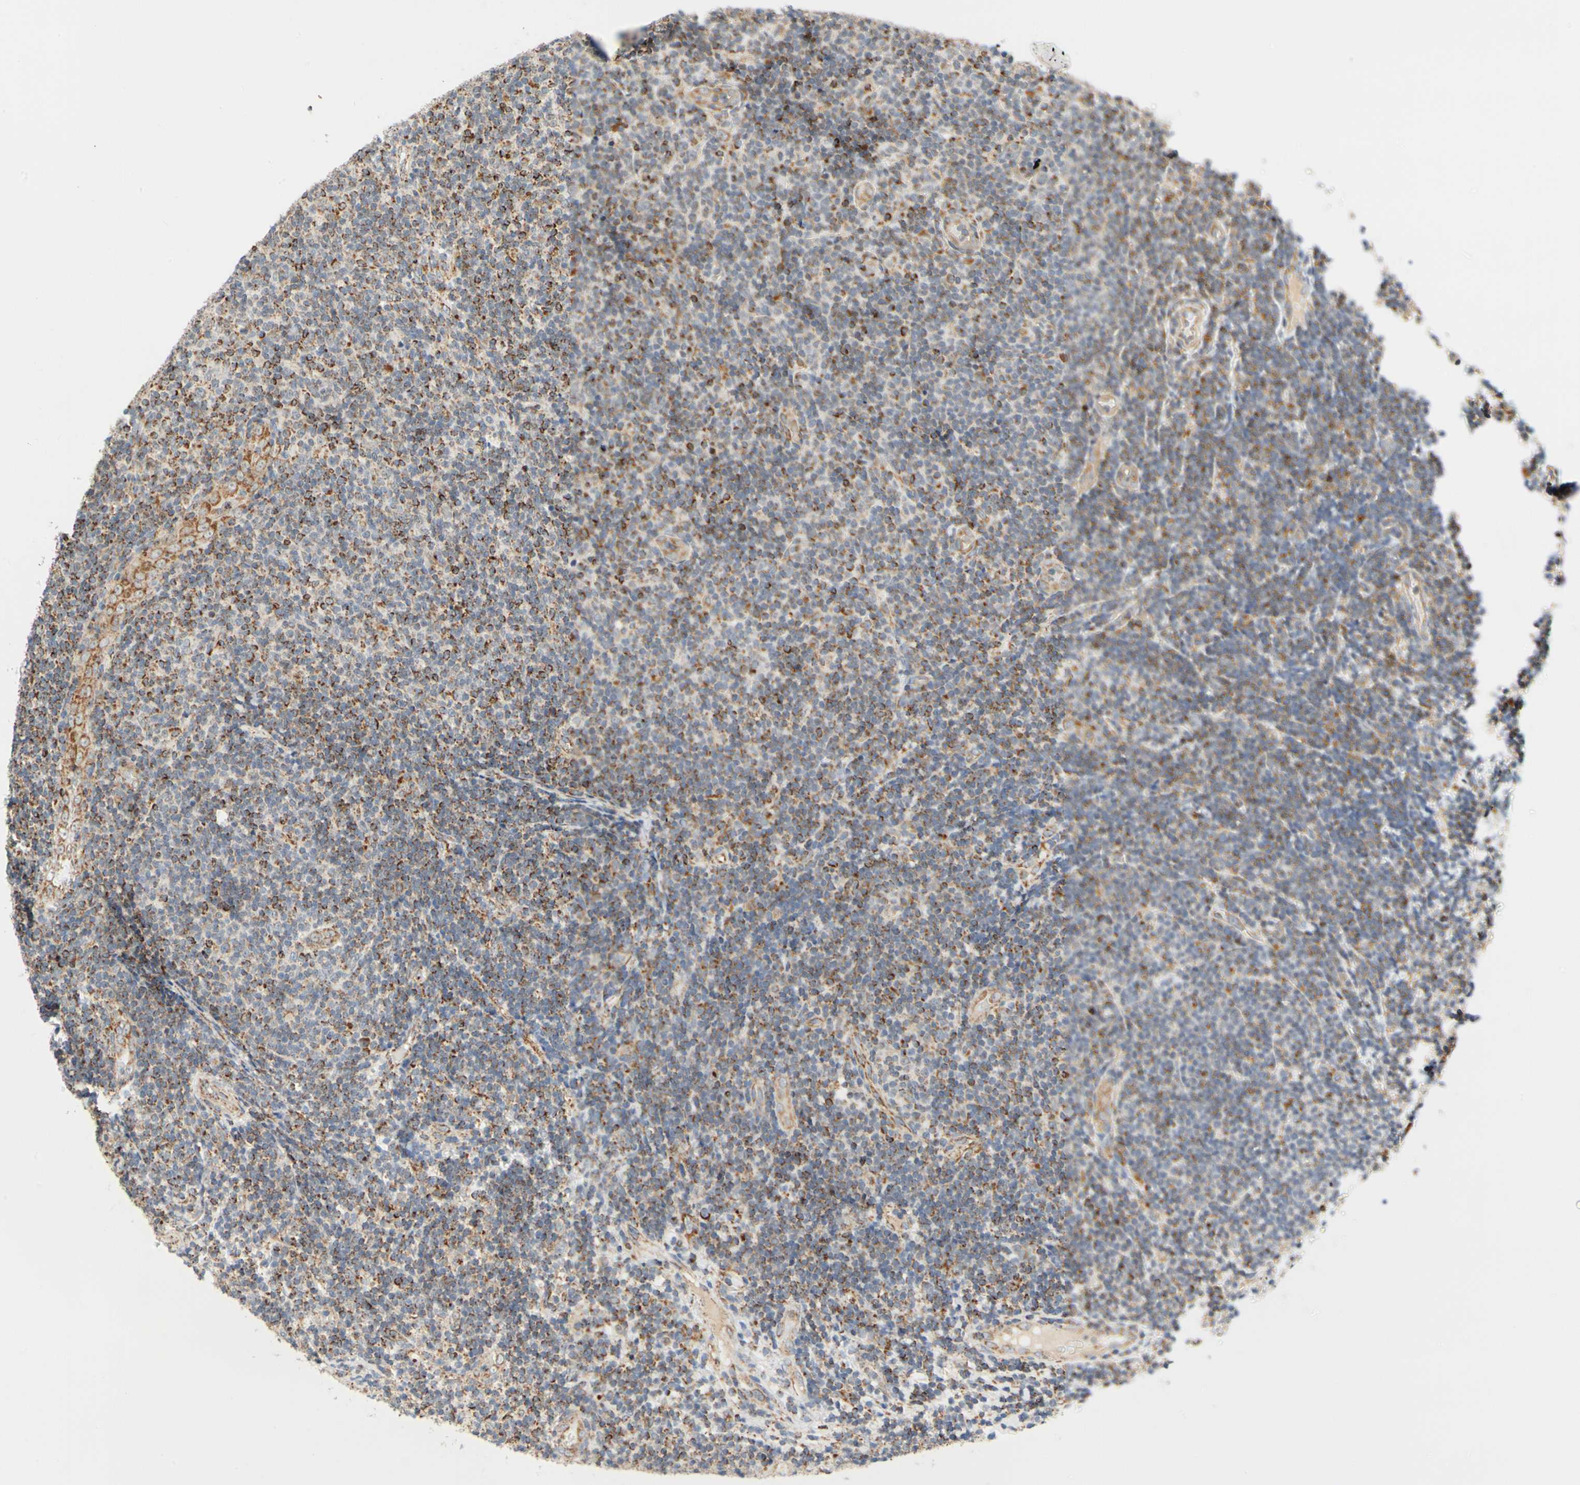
{"staining": {"intensity": "moderate", "quantity": "25%-75%", "location": "cytoplasmic/membranous"}, "tissue": "lymphoma", "cell_type": "Tumor cells", "image_type": "cancer", "snomed": [{"axis": "morphology", "description": "Malignant lymphoma, non-Hodgkin's type, Low grade"}, {"axis": "topography", "description": "Lymph node"}], "caption": "Low-grade malignant lymphoma, non-Hodgkin's type was stained to show a protein in brown. There is medium levels of moderate cytoplasmic/membranous expression in about 25%-75% of tumor cells. The staining is performed using DAB (3,3'-diaminobenzidine) brown chromogen to label protein expression. The nuclei are counter-stained blue using hematoxylin.", "gene": "SFXN3", "patient": {"sex": "male", "age": 83}}